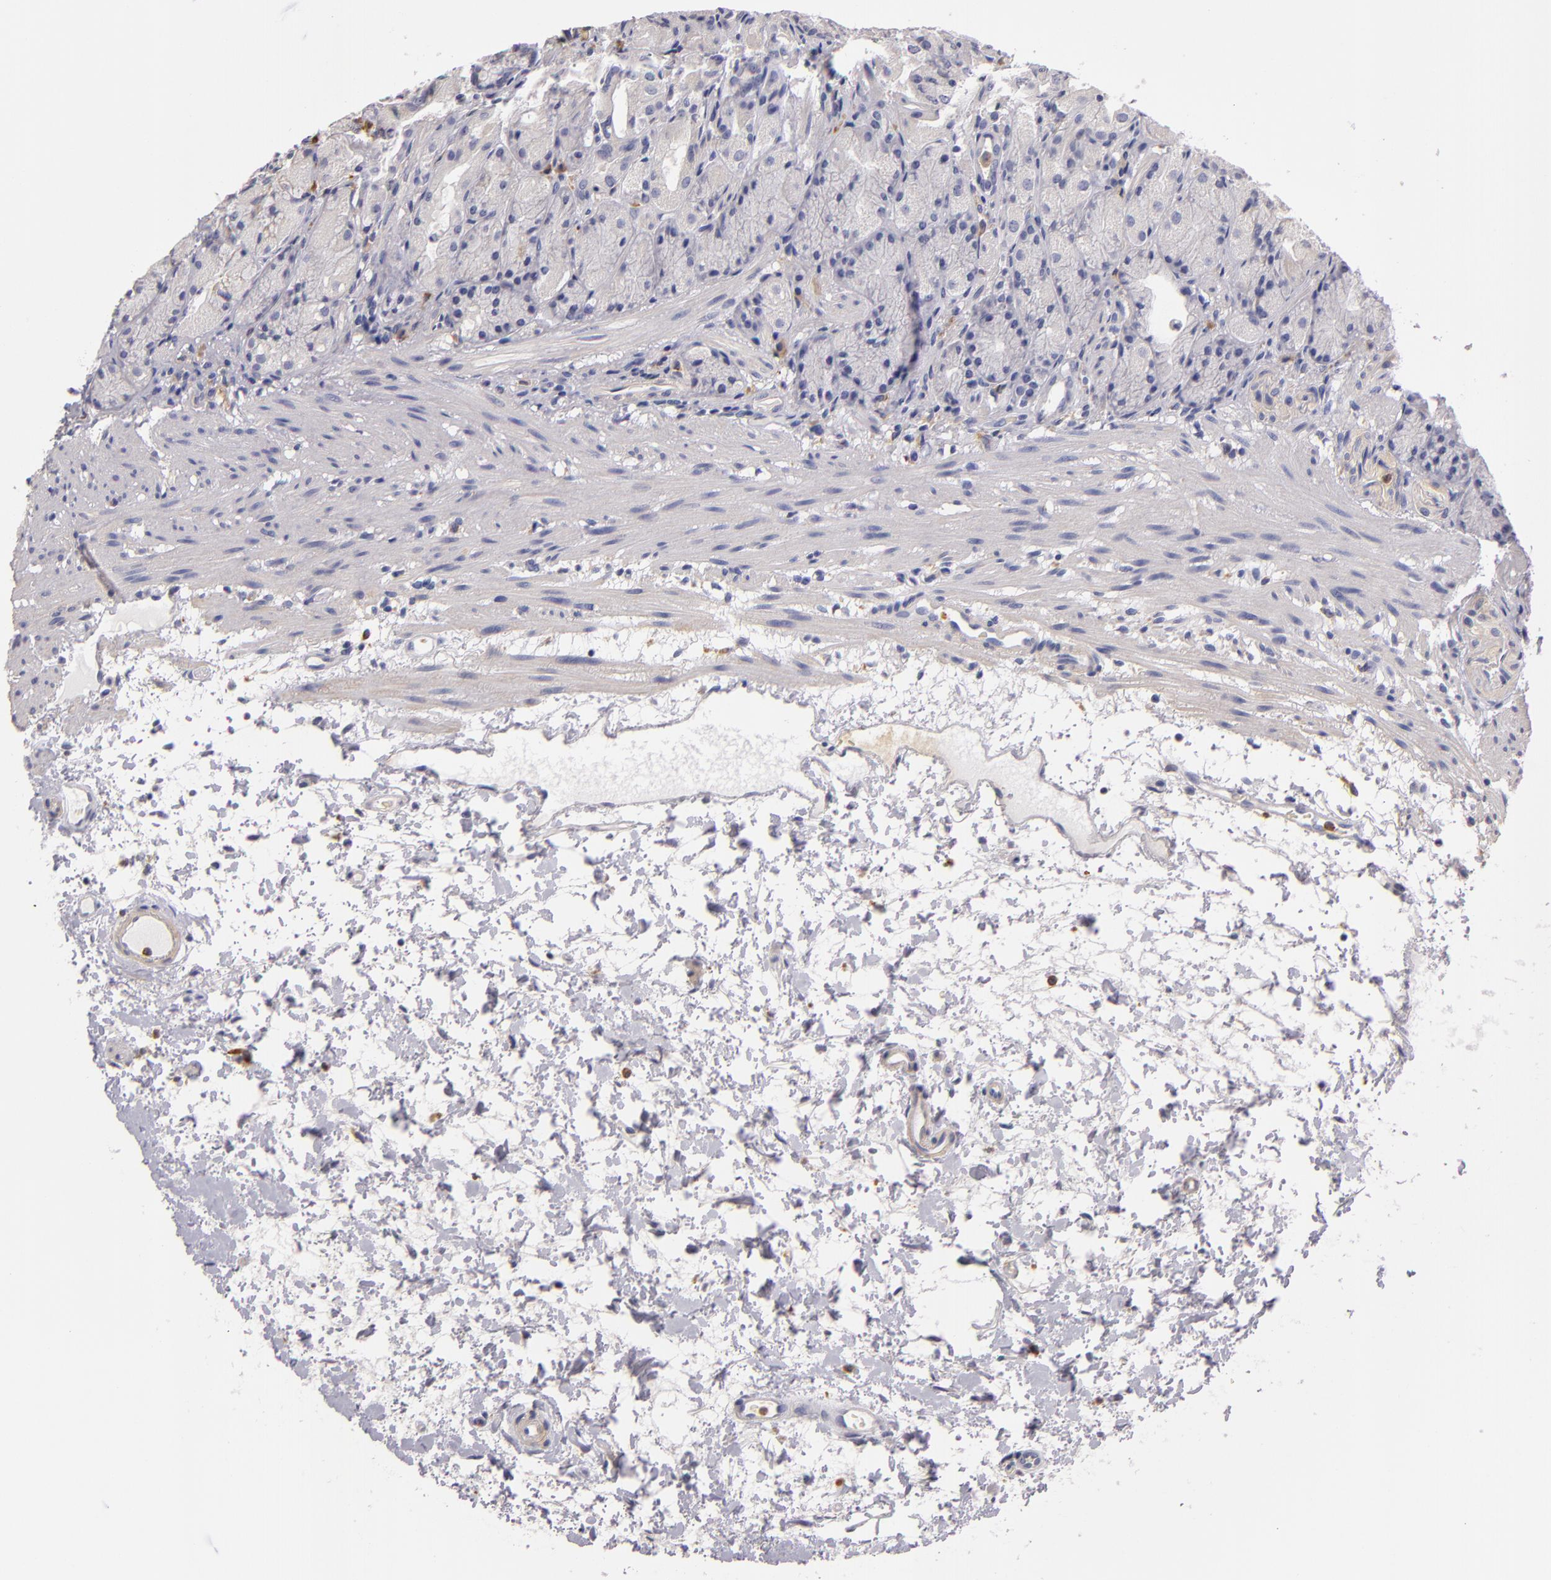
{"staining": {"intensity": "negative", "quantity": "none", "location": "none"}, "tissue": "stomach", "cell_type": "Glandular cells", "image_type": "normal", "snomed": [{"axis": "morphology", "description": "Normal tissue, NOS"}, {"axis": "topography", "description": "Stomach, upper"}], "caption": "Histopathology image shows no significant protein expression in glandular cells of benign stomach. The staining is performed using DAB (3,3'-diaminobenzidine) brown chromogen with nuclei counter-stained in using hematoxylin.", "gene": "TLR8", "patient": {"sex": "female", "age": 75}}